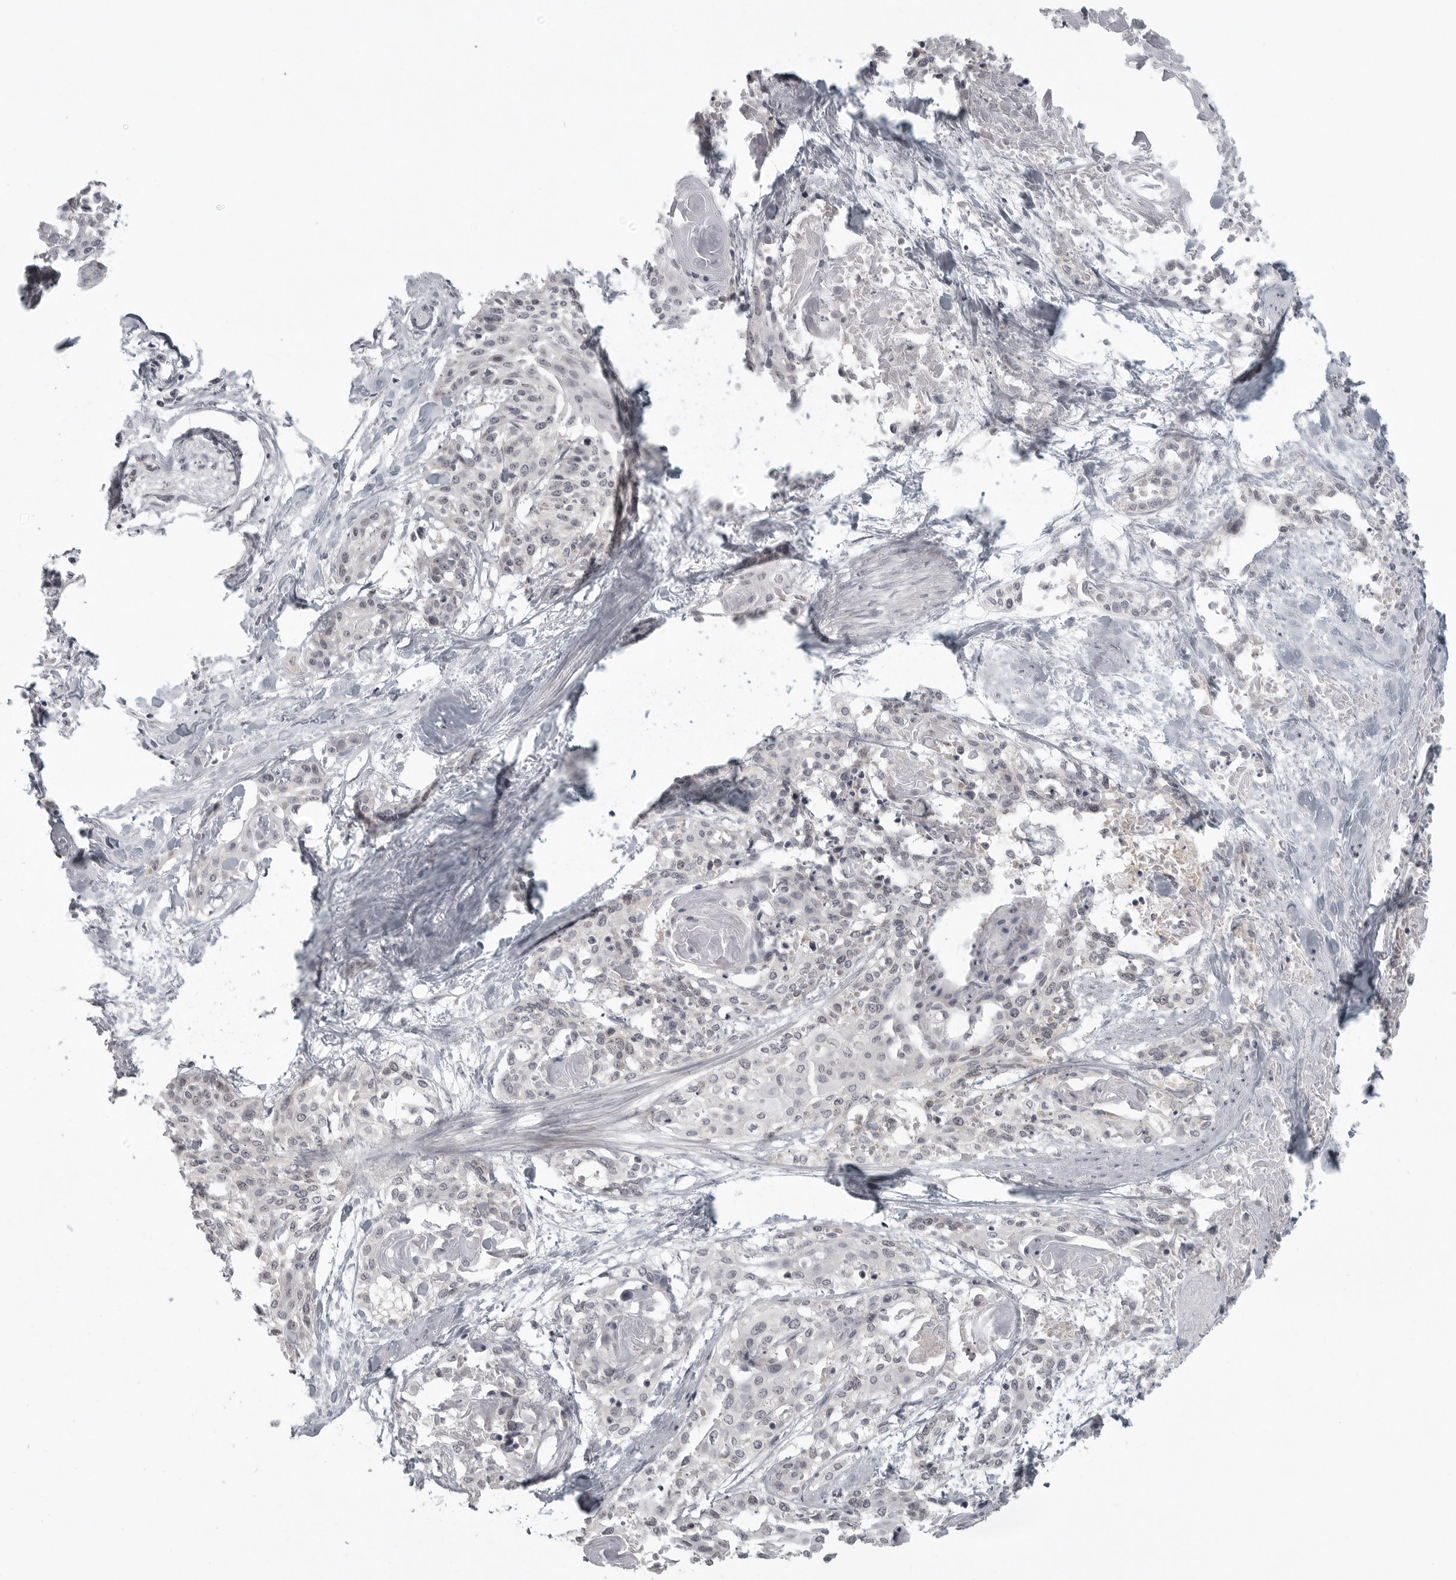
{"staining": {"intensity": "negative", "quantity": "none", "location": "none"}, "tissue": "cervical cancer", "cell_type": "Tumor cells", "image_type": "cancer", "snomed": [{"axis": "morphology", "description": "Squamous cell carcinoma, NOS"}, {"axis": "topography", "description": "Cervix"}], "caption": "Tumor cells show no significant staining in cervical squamous cell carcinoma. Nuclei are stained in blue.", "gene": "TUT4", "patient": {"sex": "female", "age": 57}}